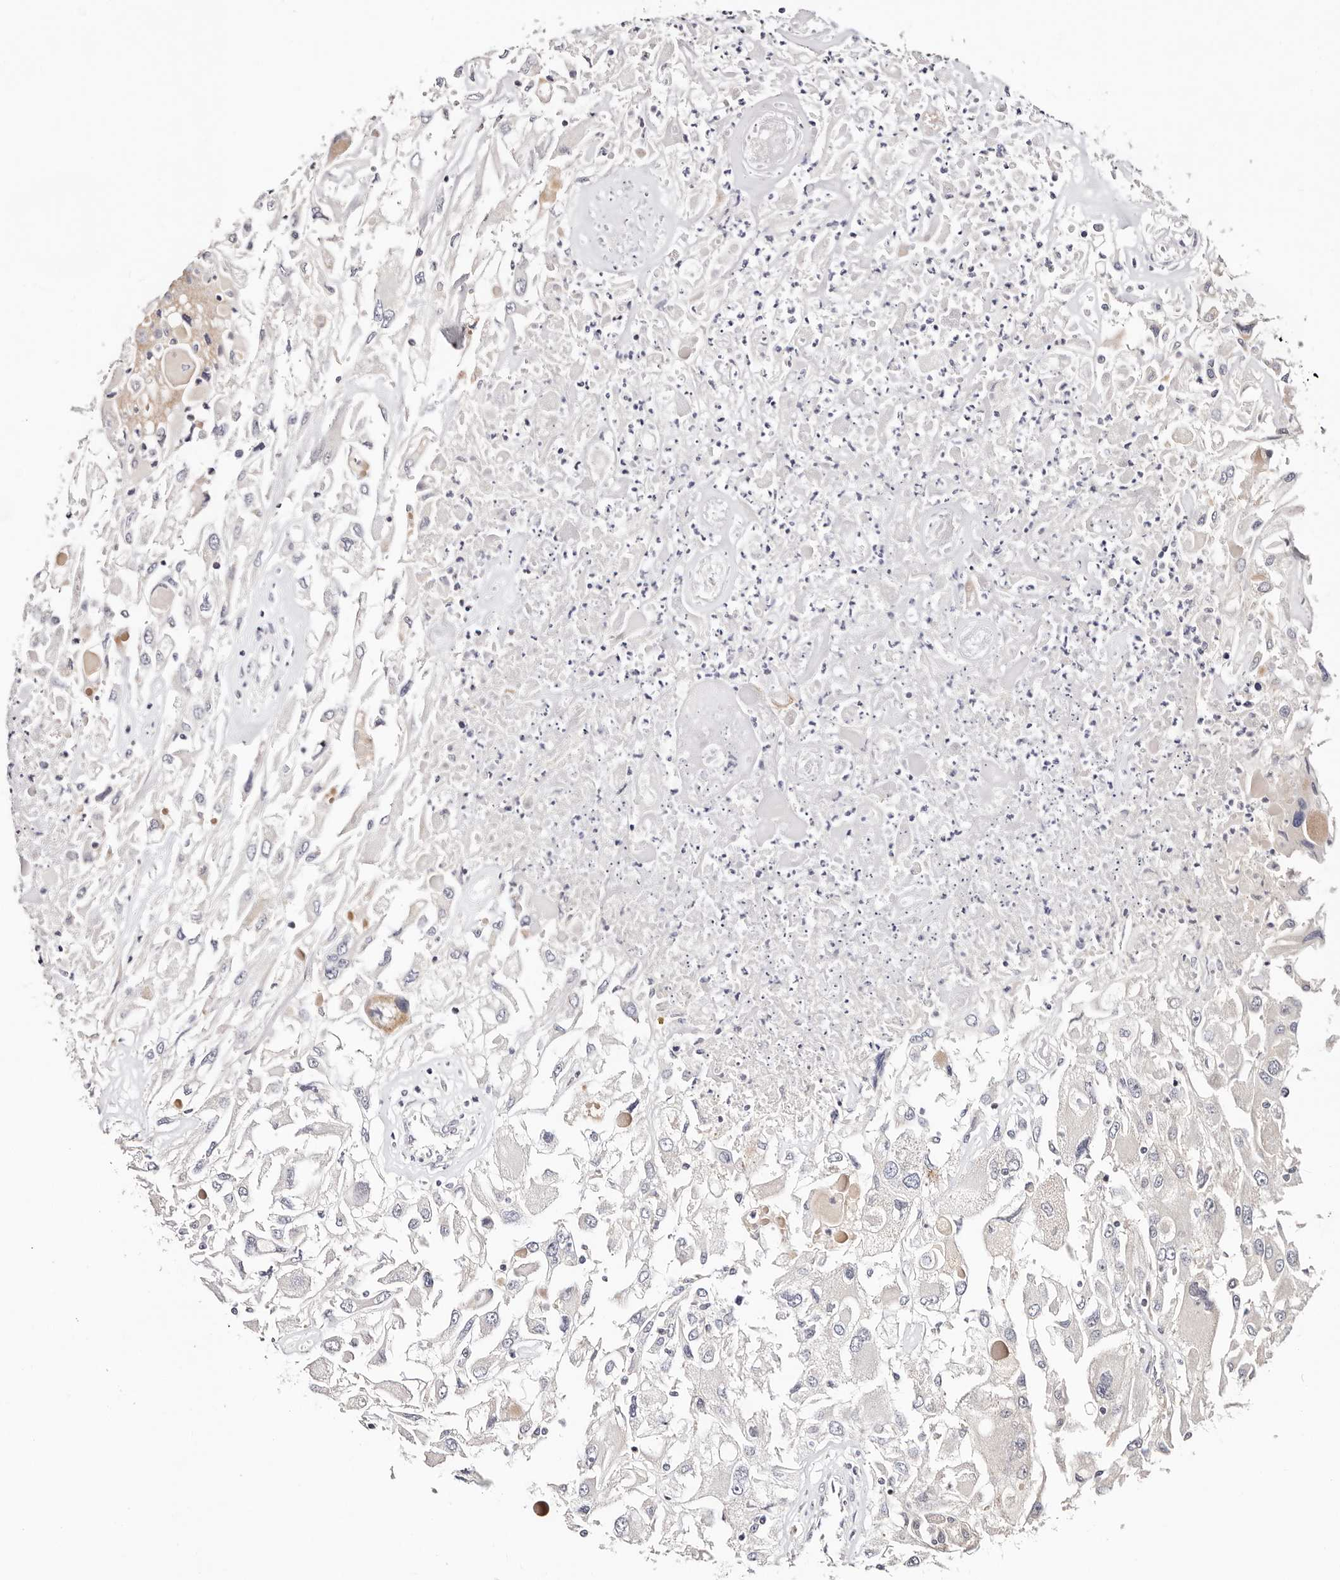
{"staining": {"intensity": "negative", "quantity": "none", "location": "none"}, "tissue": "renal cancer", "cell_type": "Tumor cells", "image_type": "cancer", "snomed": [{"axis": "morphology", "description": "Adenocarcinoma, NOS"}, {"axis": "topography", "description": "Kidney"}], "caption": "This is a histopathology image of immunohistochemistry staining of renal adenocarcinoma, which shows no staining in tumor cells.", "gene": "VIPAS39", "patient": {"sex": "female", "age": 52}}